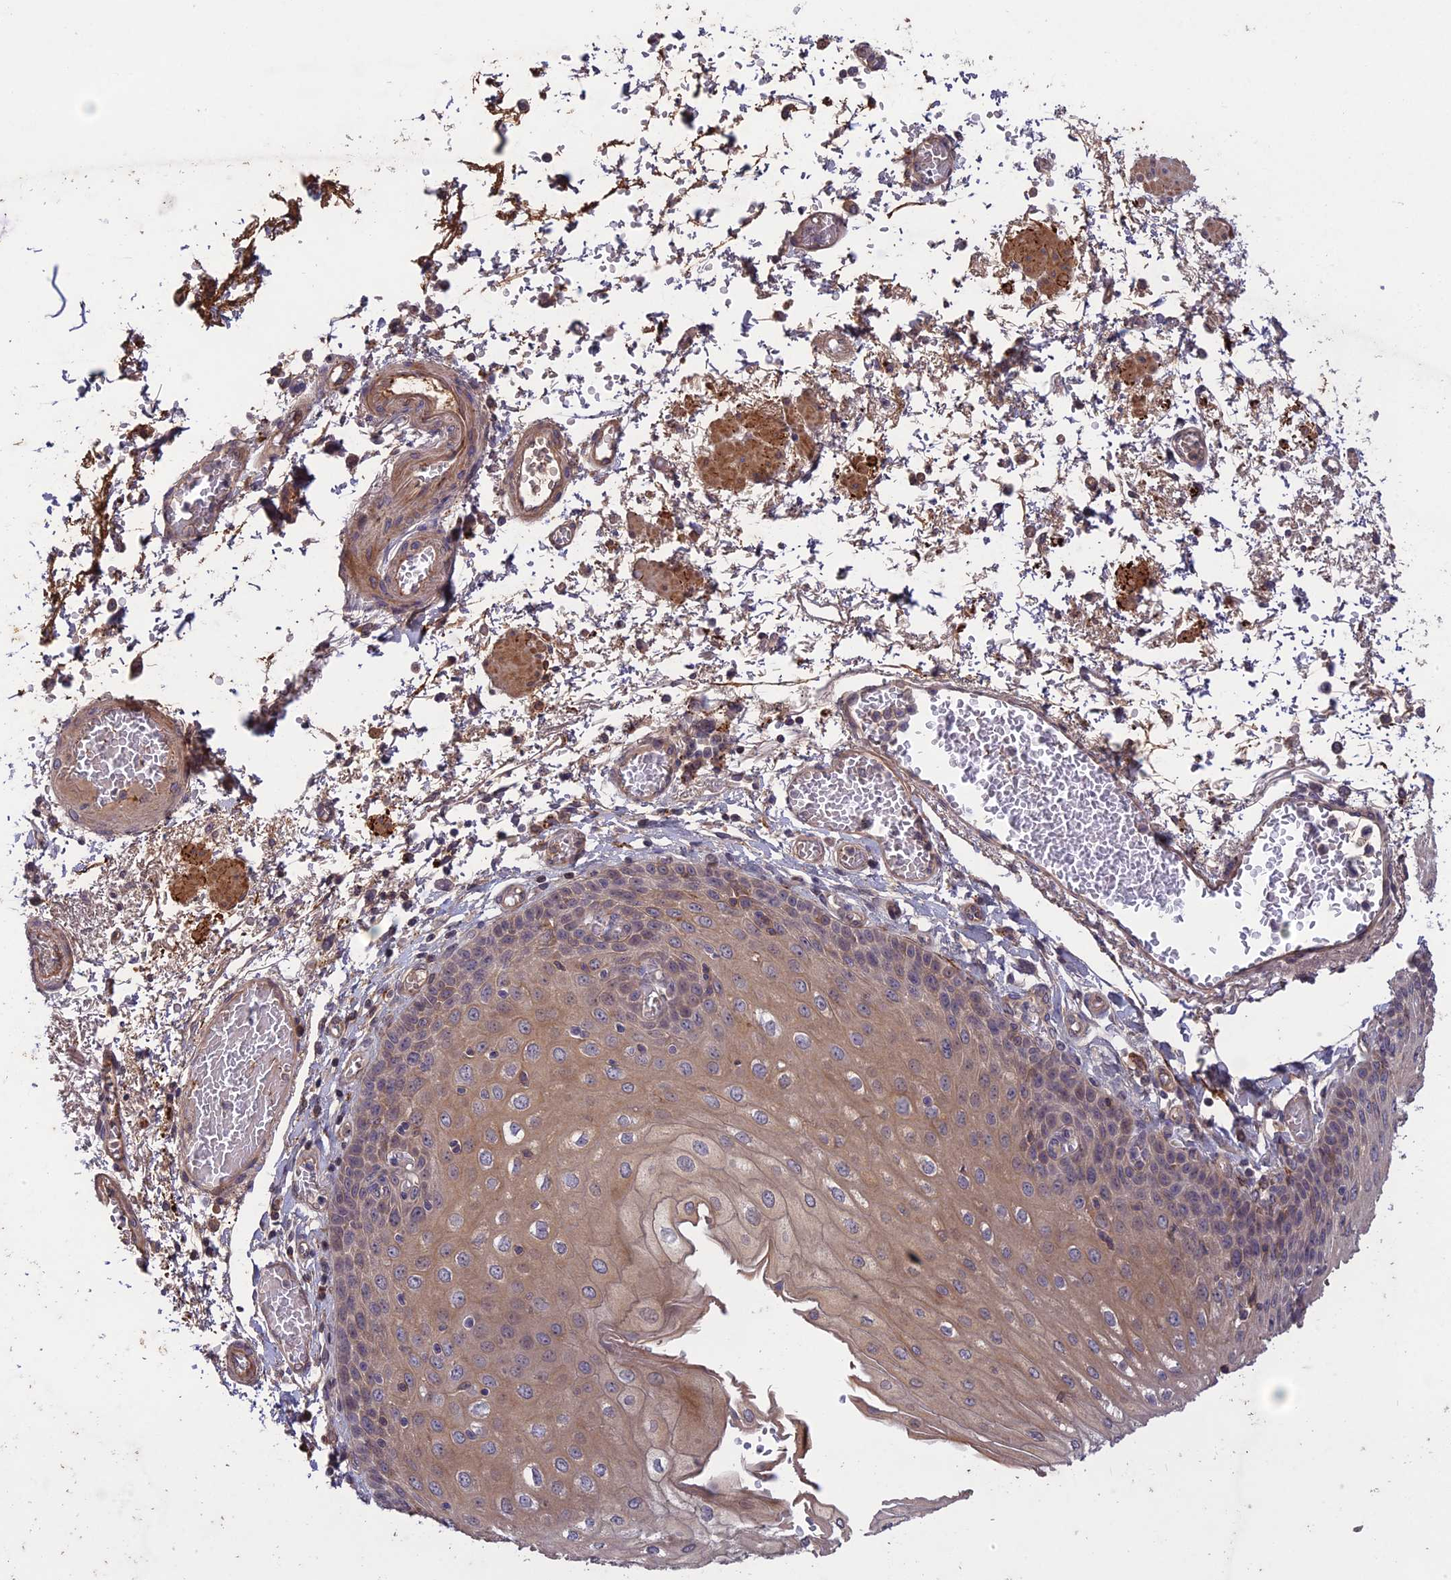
{"staining": {"intensity": "weak", "quantity": ">75%", "location": "cytoplasmic/membranous"}, "tissue": "esophagus", "cell_type": "Squamous epithelial cells", "image_type": "normal", "snomed": [{"axis": "morphology", "description": "Normal tissue, NOS"}, {"axis": "topography", "description": "Esophagus"}], "caption": "High-magnification brightfield microscopy of normal esophagus stained with DAB (3,3'-diaminobenzidine) (brown) and counterstained with hematoxylin (blue). squamous epithelial cells exhibit weak cytoplasmic/membranous positivity is identified in about>75% of cells.", "gene": "ADO", "patient": {"sex": "male", "age": 81}}